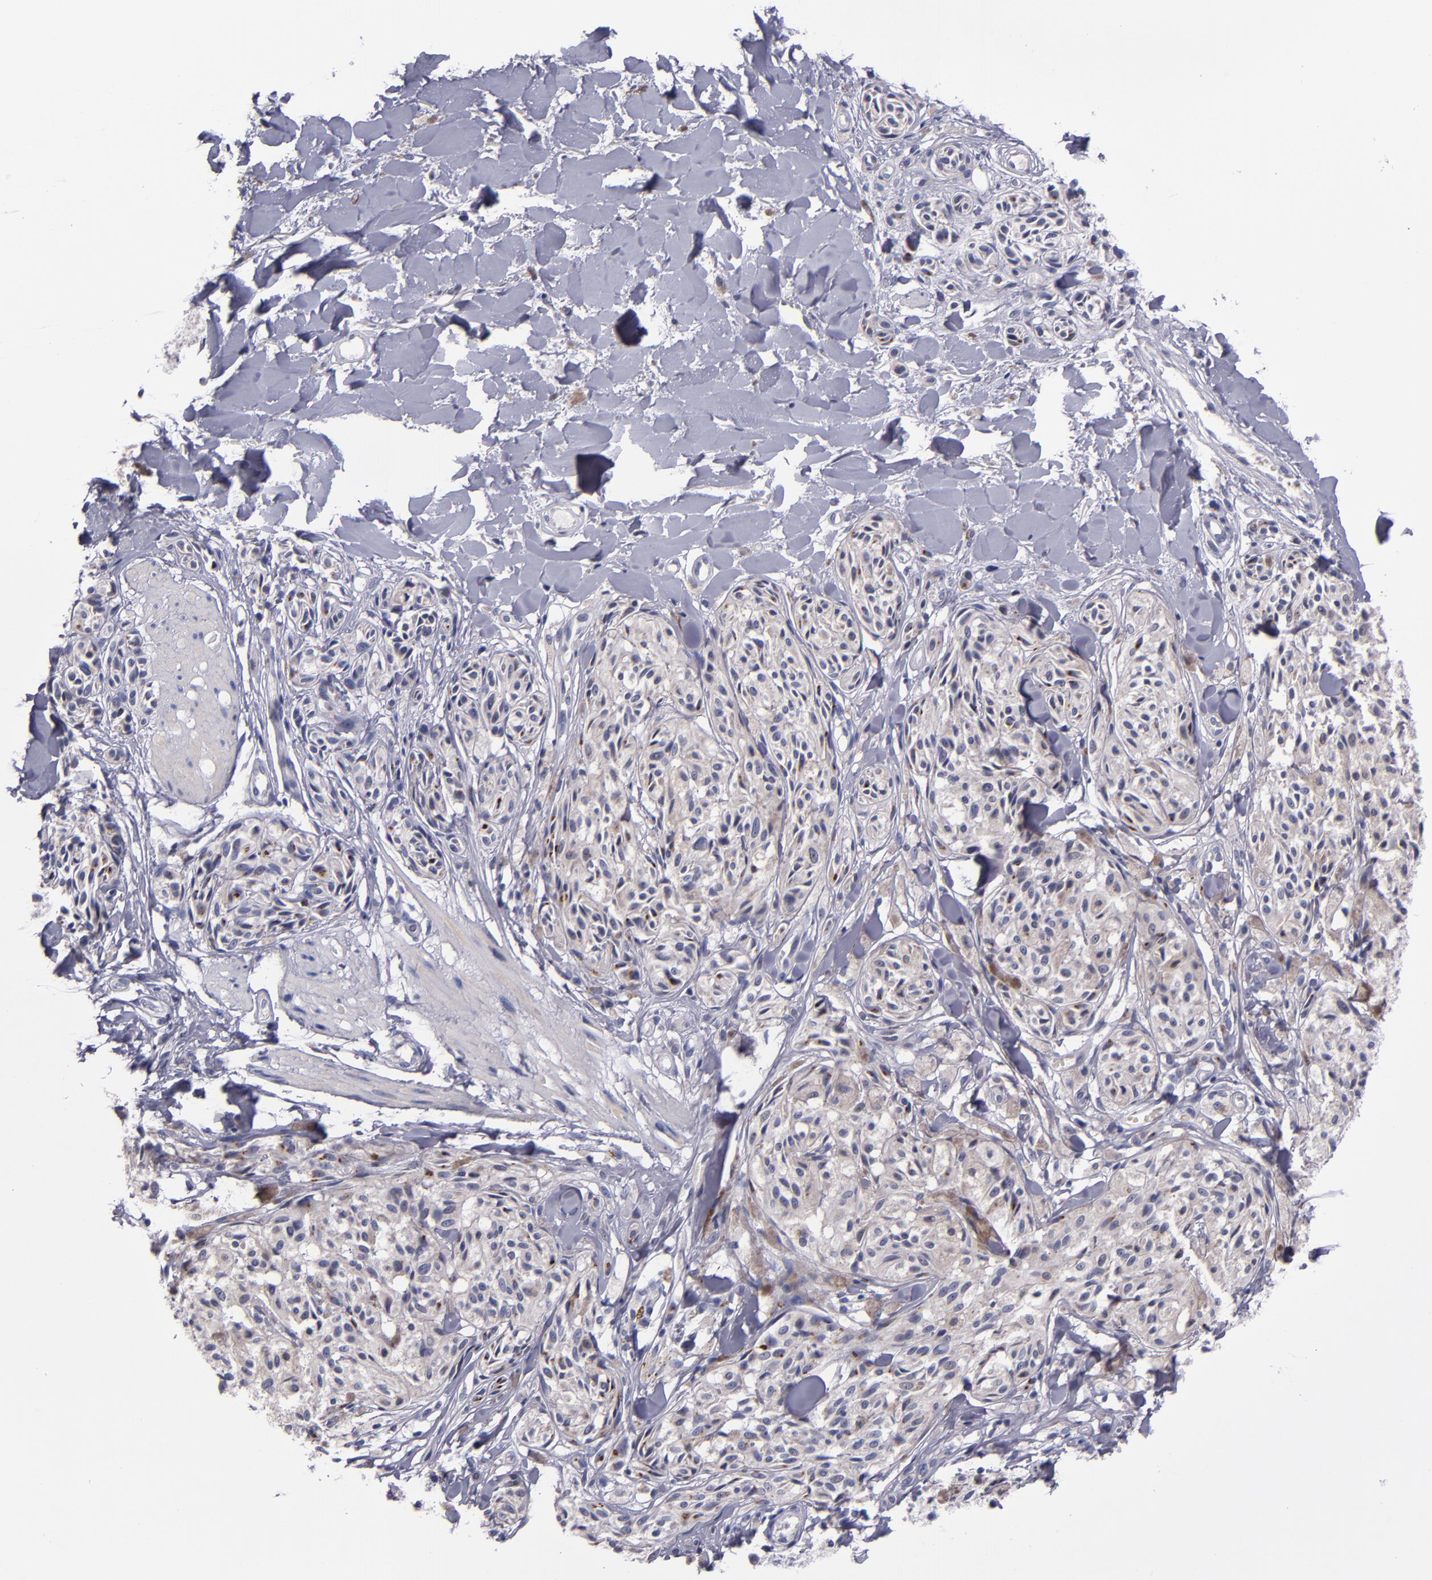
{"staining": {"intensity": "moderate", "quantity": "25%-75%", "location": "cytoplasmic/membranous"}, "tissue": "melanoma", "cell_type": "Tumor cells", "image_type": "cancer", "snomed": [{"axis": "morphology", "description": "Malignant melanoma, Metastatic site"}, {"axis": "topography", "description": "Skin"}], "caption": "Immunohistochemistry (DAB) staining of human malignant melanoma (metastatic site) demonstrates moderate cytoplasmic/membranous protein positivity in approximately 25%-75% of tumor cells.", "gene": "RAB41", "patient": {"sex": "female", "age": 66}}